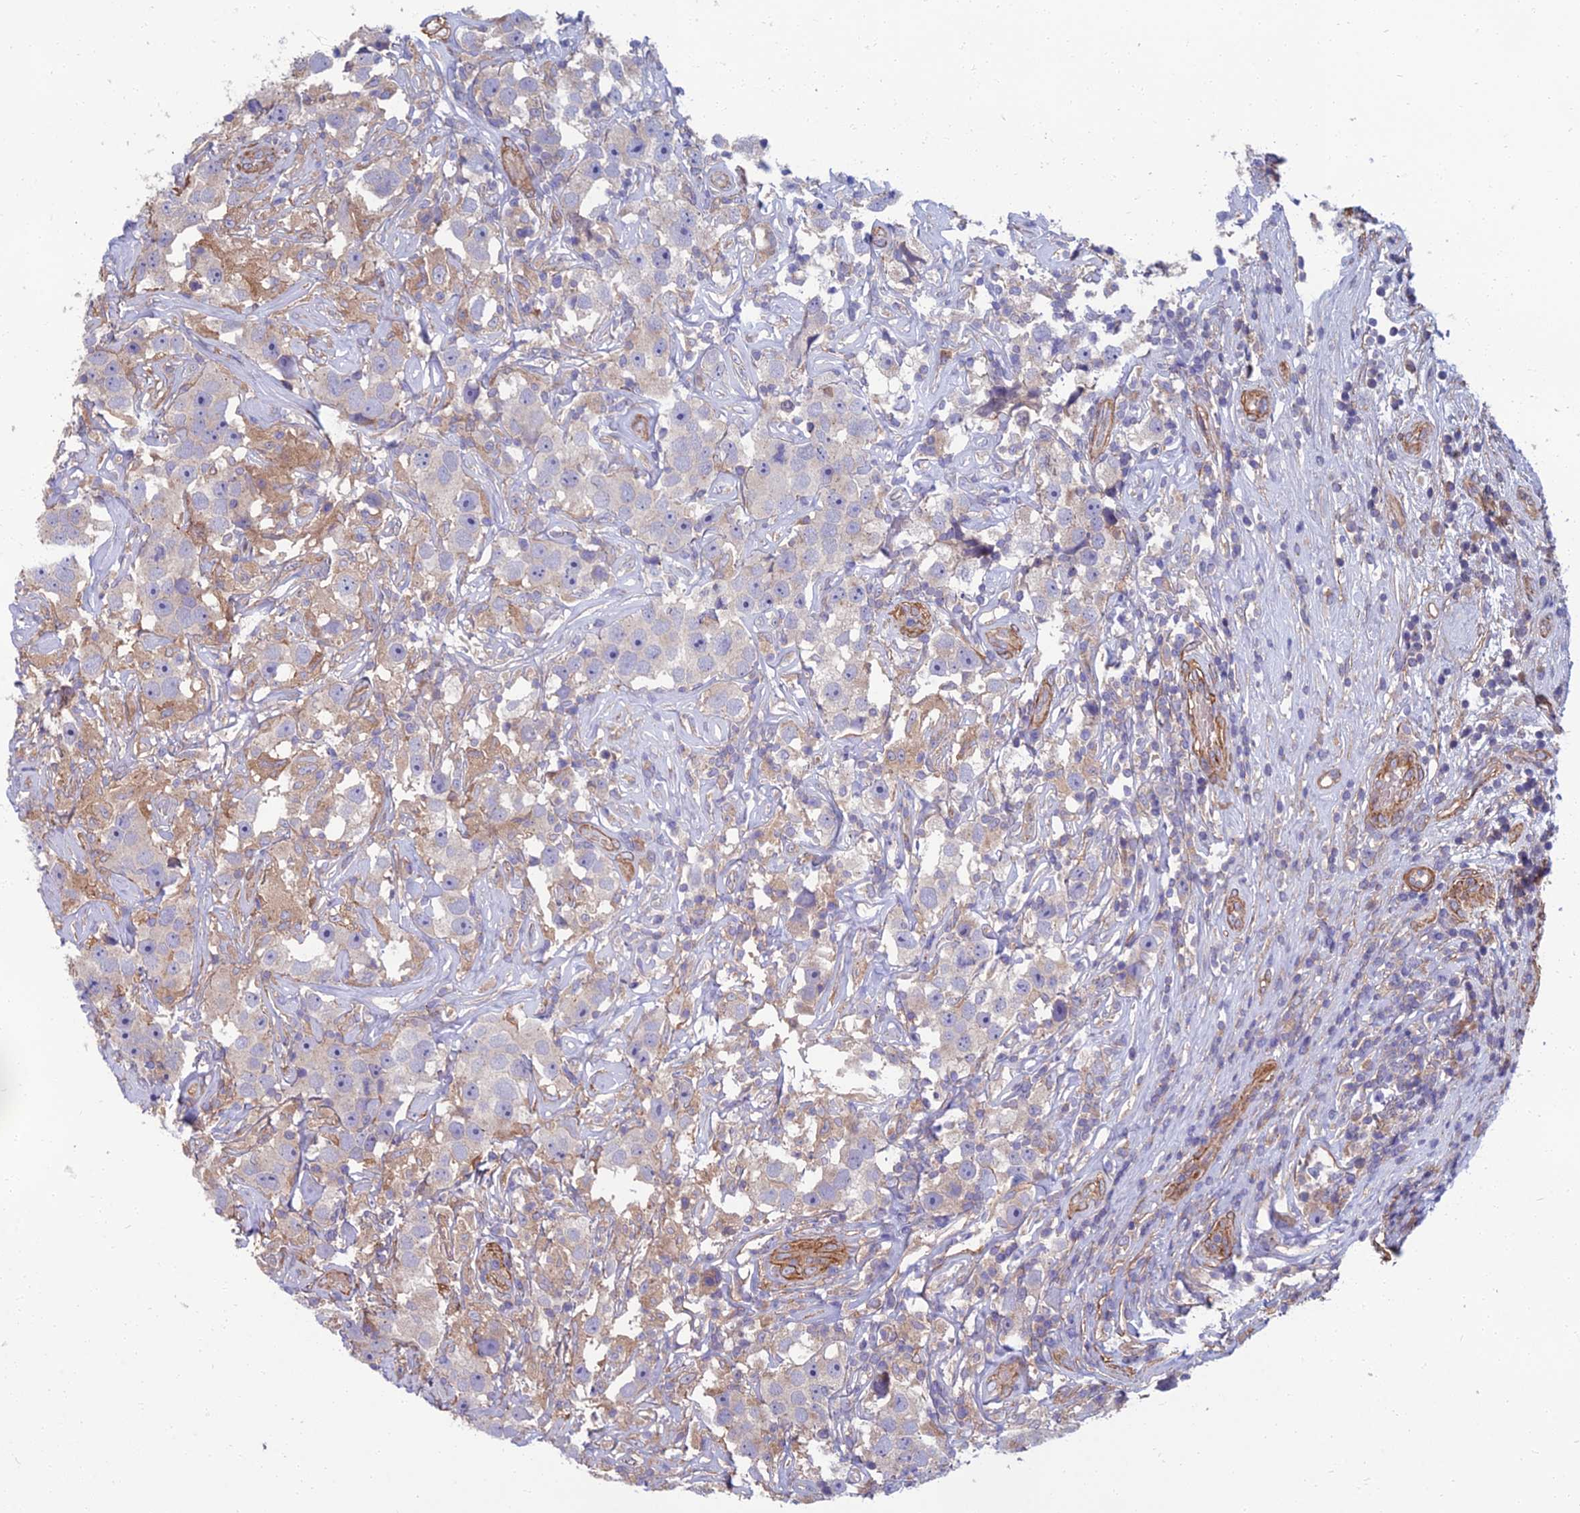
{"staining": {"intensity": "weak", "quantity": "<25%", "location": "cytoplasmic/membranous"}, "tissue": "testis cancer", "cell_type": "Tumor cells", "image_type": "cancer", "snomed": [{"axis": "morphology", "description": "Seminoma, NOS"}, {"axis": "topography", "description": "Testis"}], "caption": "This is an IHC photomicrograph of testis cancer. There is no staining in tumor cells.", "gene": "WDR24", "patient": {"sex": "male", "age": 49}}